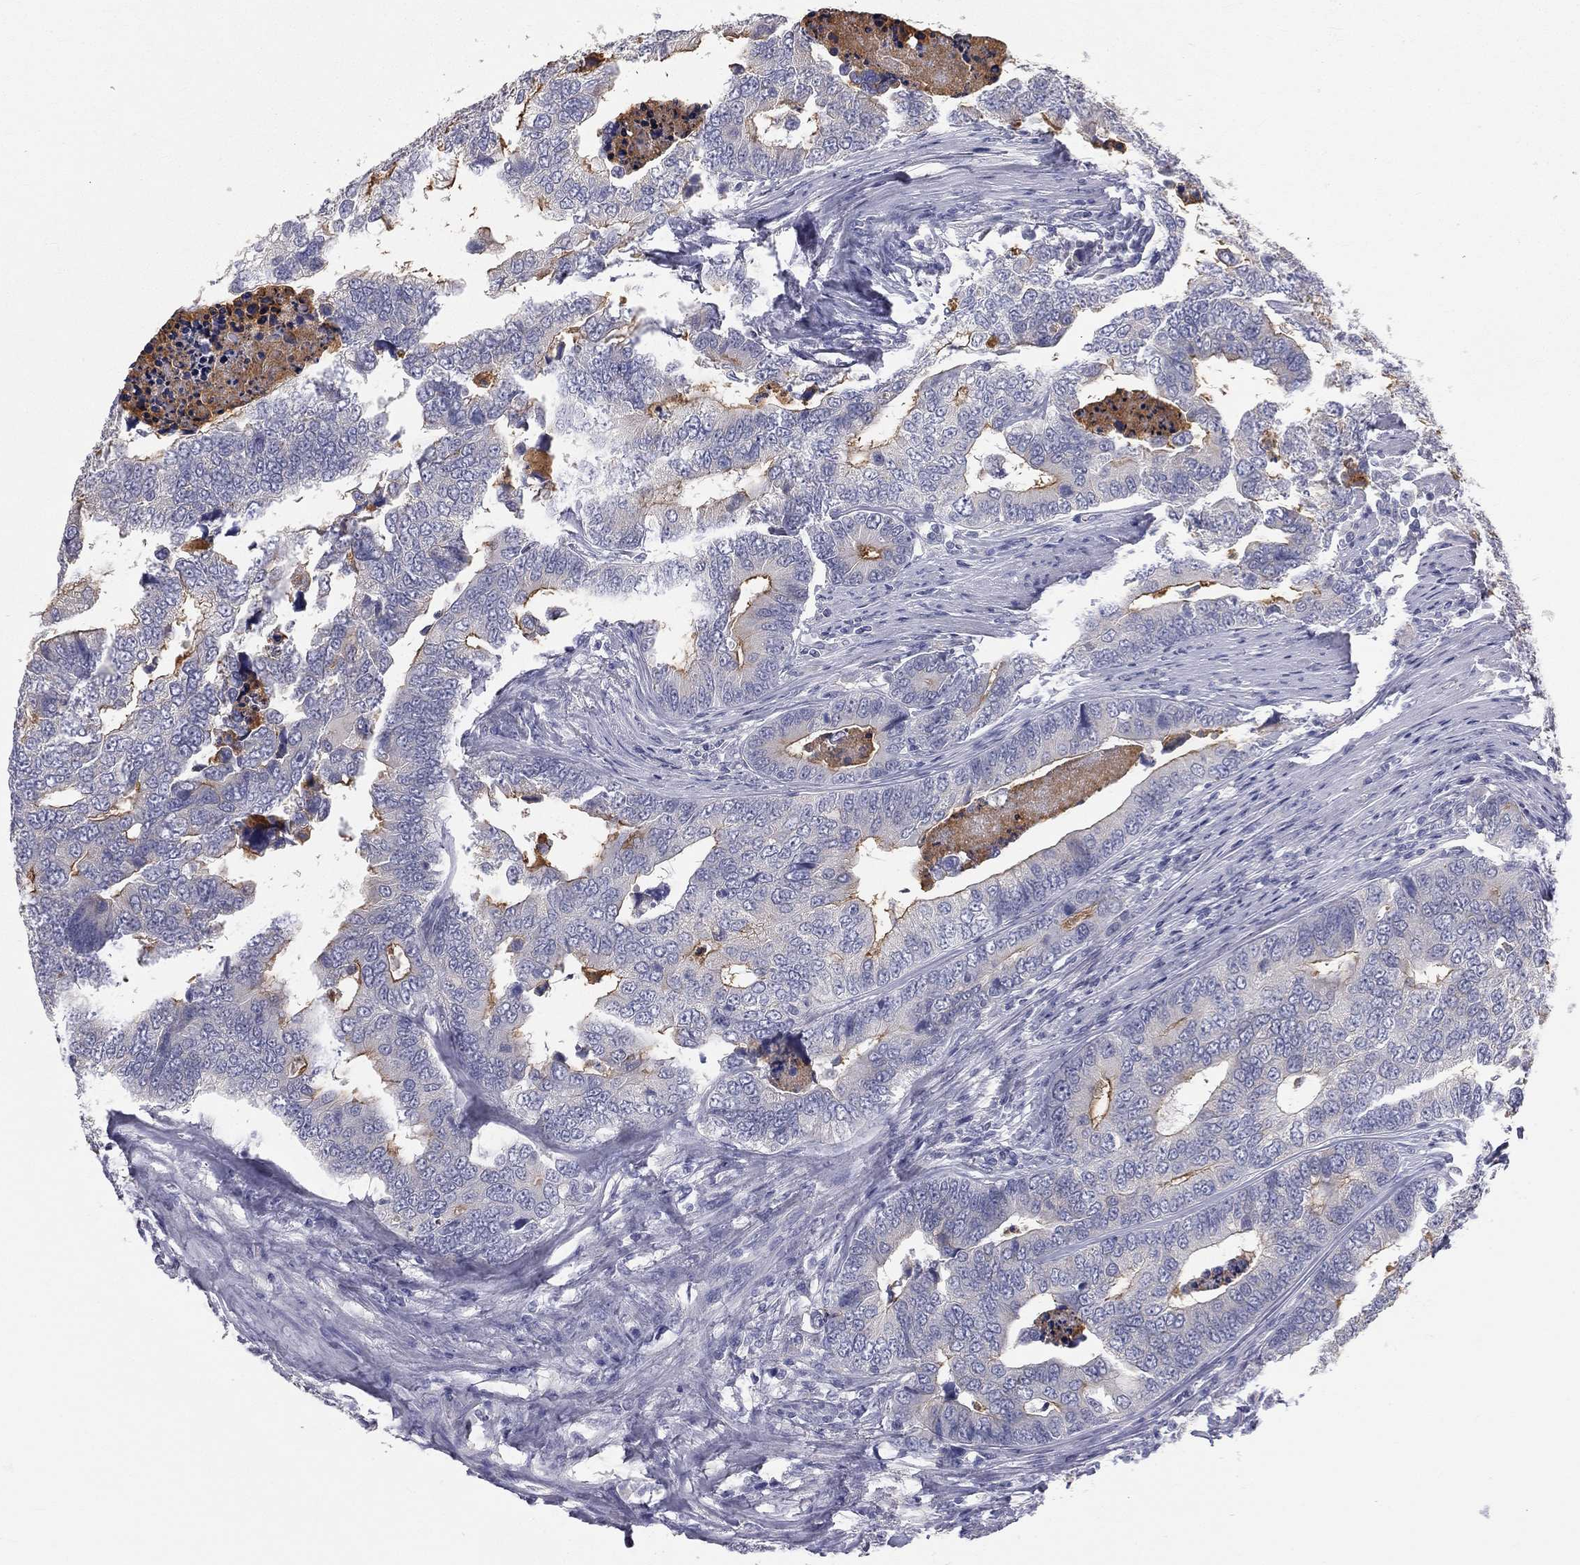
{"staining": {"intensity": "moderate", "quantity": "<25%", "location": "cytoplasmic/membranous"}, "tissue": "colorectal cancer", "cell_type": "Tumor cells", "image_type": "cancer", "snomed": [{"axis": "morphology", "description": "Adenocarcinoma, NOS"}, {"axis": "topography", "description": "Colon"}], "caption": "Adenocarcinoma (colorectal) tissue displays moderate cytoplasmic/membranous staining in approximately <25% of tumor cells, visualized by immunohistochemistry.", "gene": "MUC13", "patient": {"sex": "female", "age": 72}}